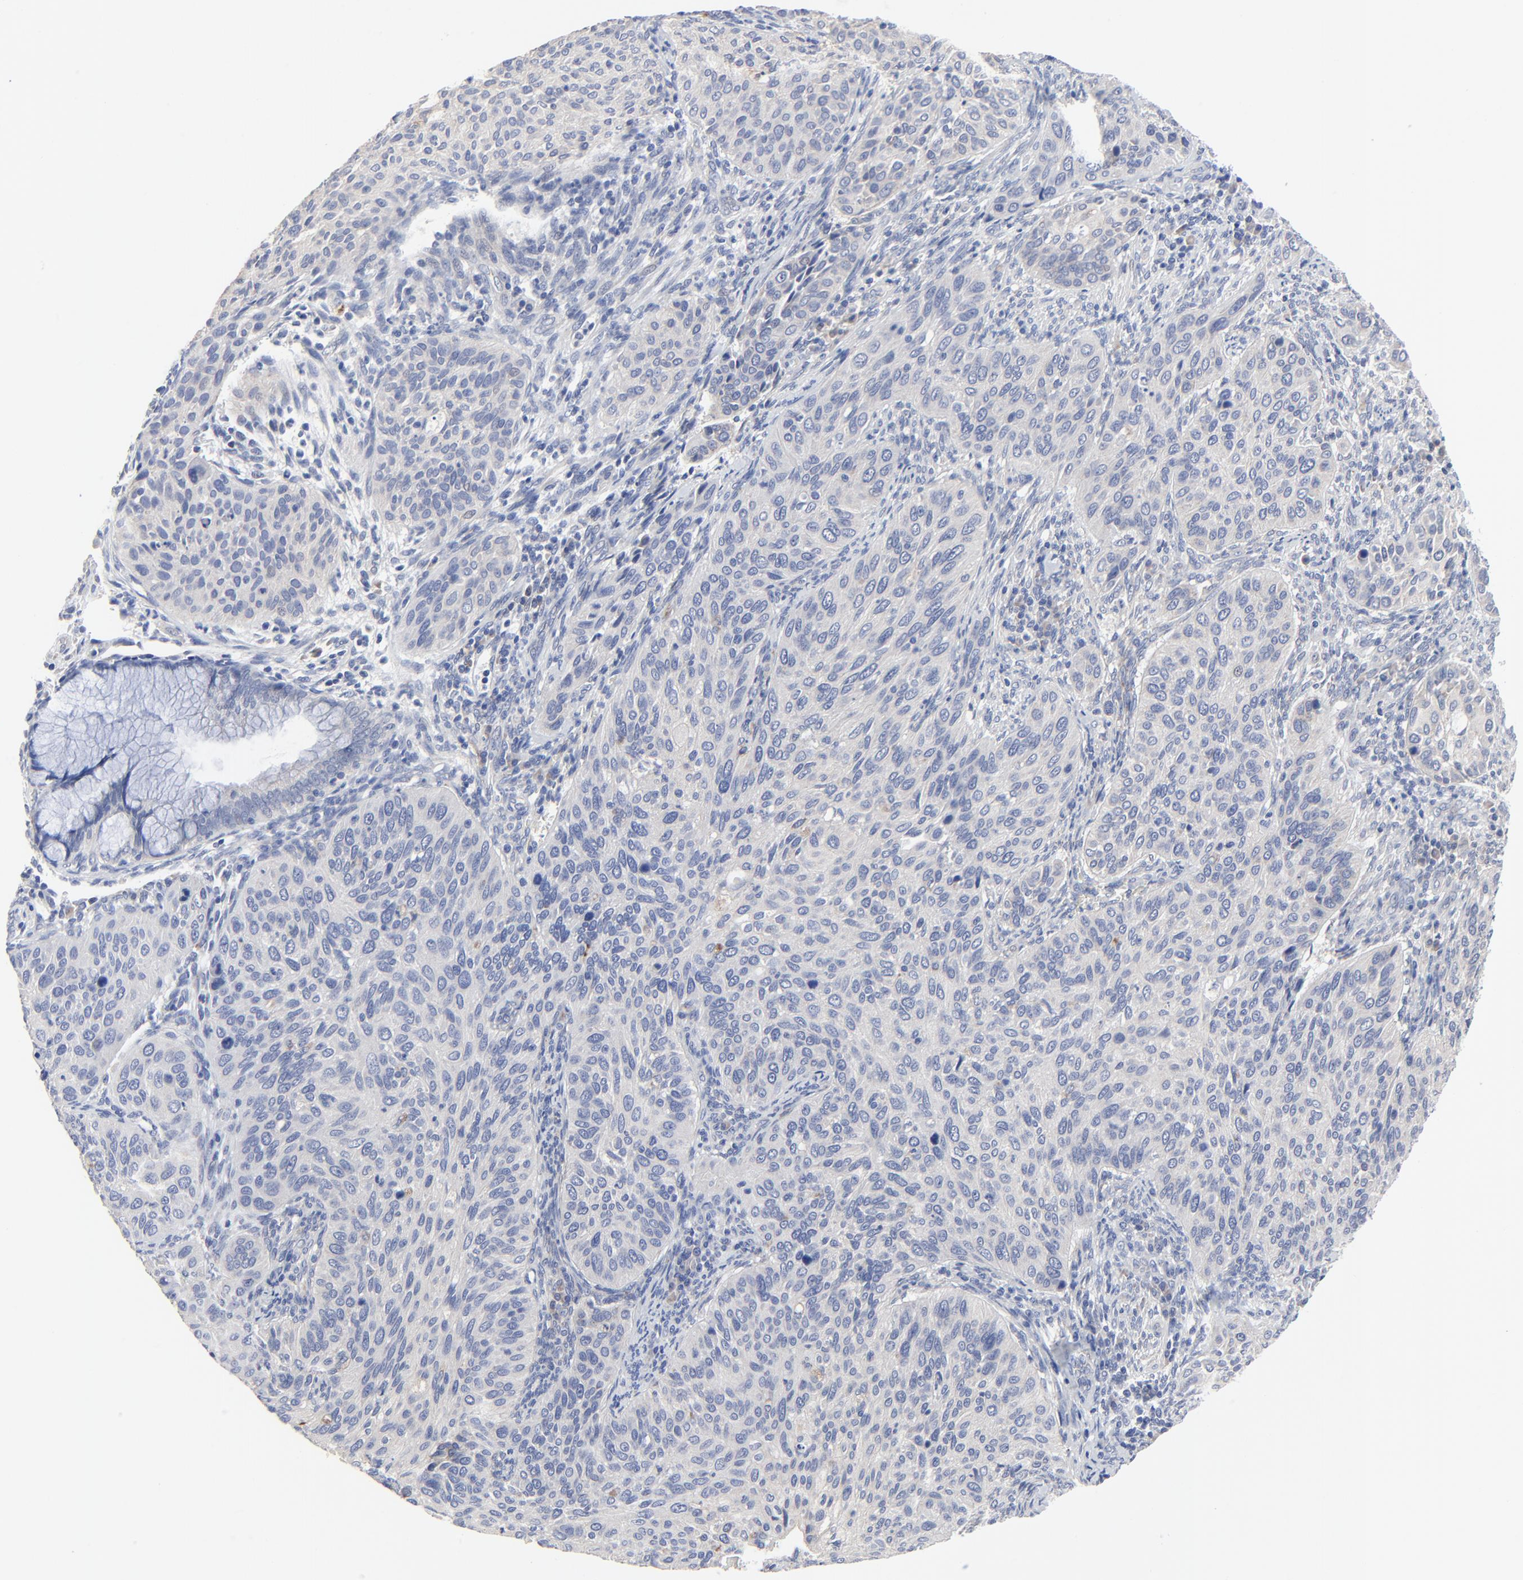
{"staining": {"intensity": "negative", "quantity": "none", "location": "none"}, "tissue": "cervical cancer", "cell_type": "Tumor cells", "image_type": "cancer", "snomed": [{"axis": "morphology", "description": "Squamous cell carcinoma, NOS"}, {"axis": "topography", "description": "Cervix"}], "caption": "This is an immunohistochemistry (IHC) micrograph of human cervical cancer (squamous cell carcinoma). There is no positivity in tumor cells.", "gene": "DHRSX", "patient": {"sex": "female", "age": 57}}